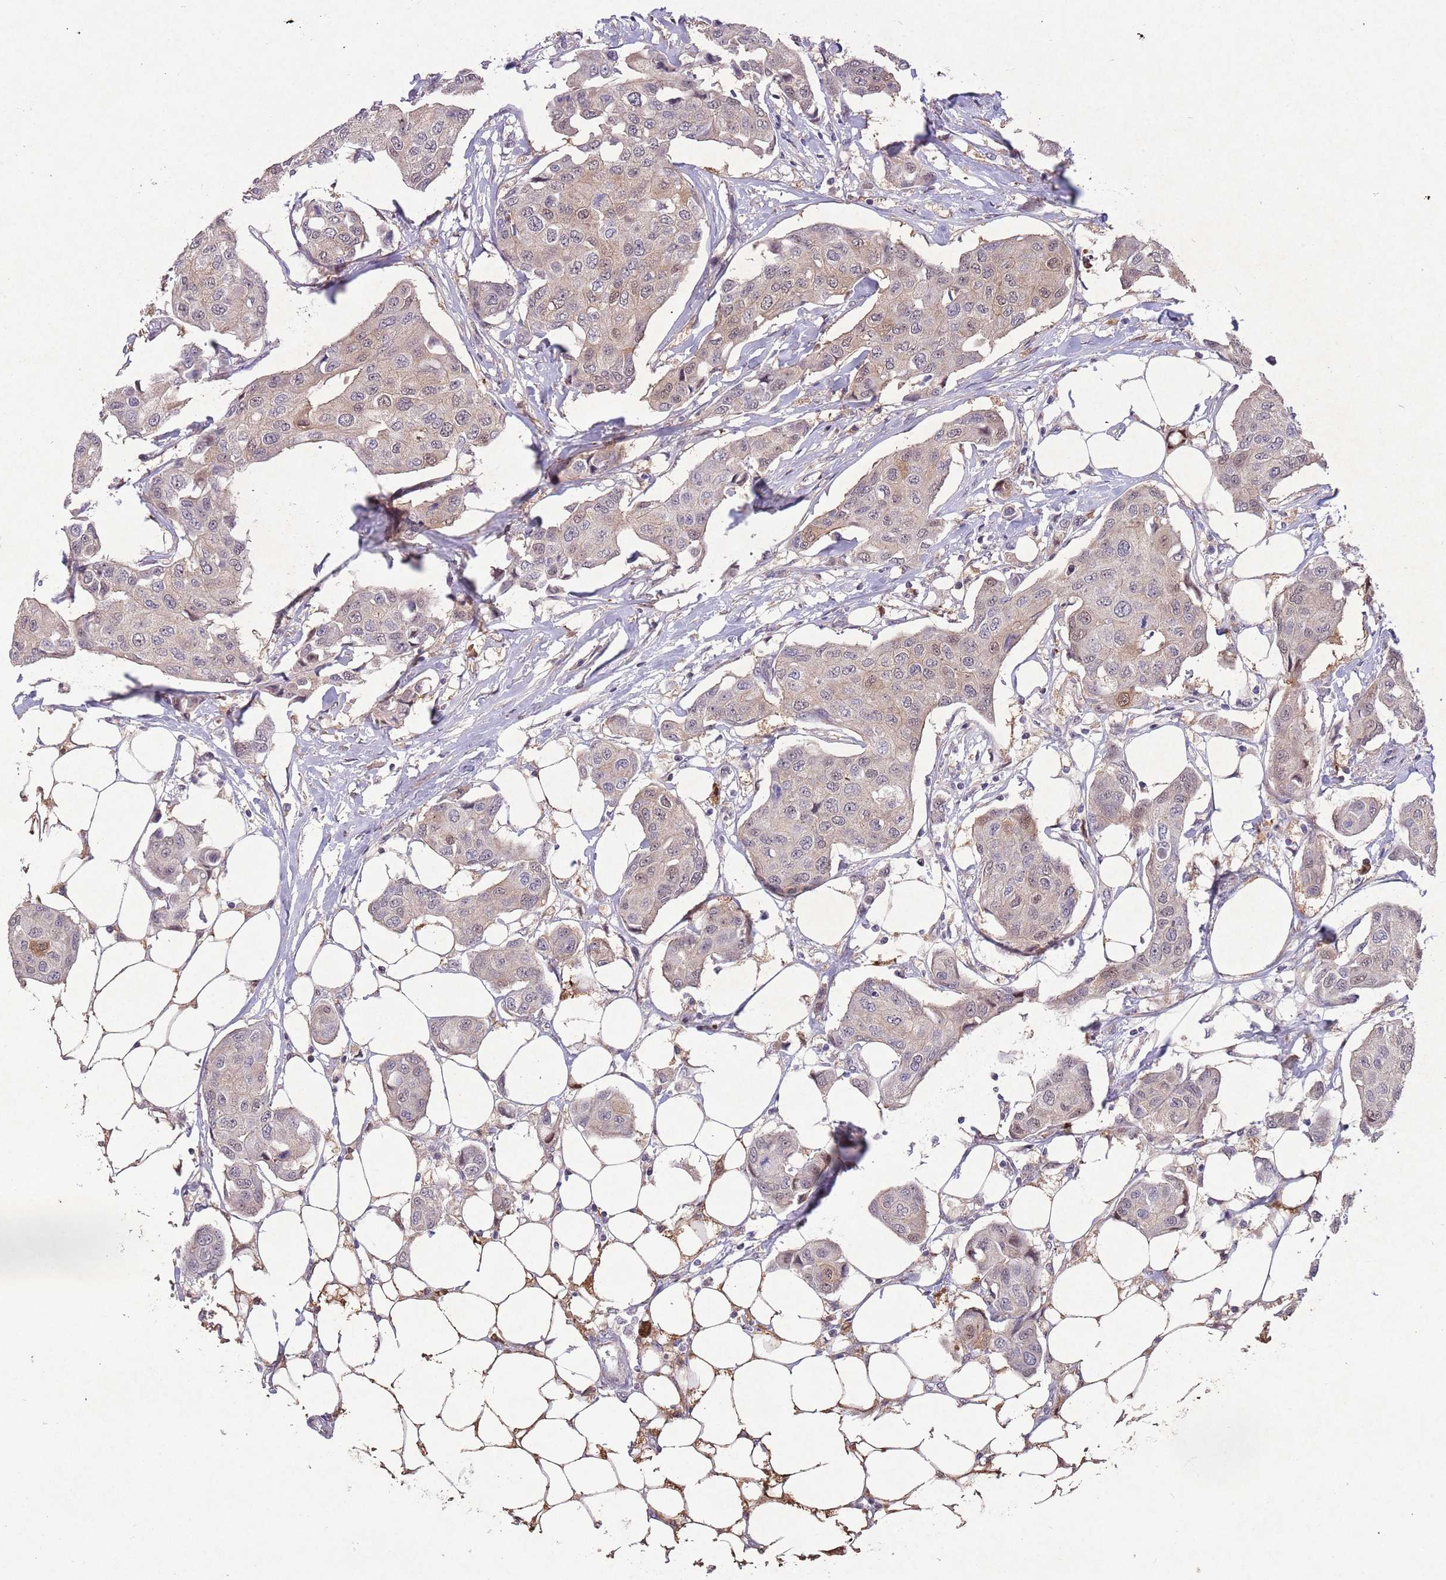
{"staining": {"intensity": "weak", "quantity": "<25%", "location": "cytoplasmic/membranous,nuclear"}, "tissue": "breast cancer", "cell_type": "Tumor cells", "image_type": "cancer", "snomed": [{"axis": "morphology", "description": "Duct carcinoma"}, {"axis": "topography", "description": "Breast"}, {"axis": "topography", "description": "Lymph node"}], "caption": "High magnification brightfield microscopy of breast intraductal carcinoma stained with DAB (3,3'-diaminobenzidine) (brown) and counterstained with hematoxylin (blue): tumor cells show no significant expression.", "gene": "ZNF639", "patient": {"sex": "female", "age": 80}}